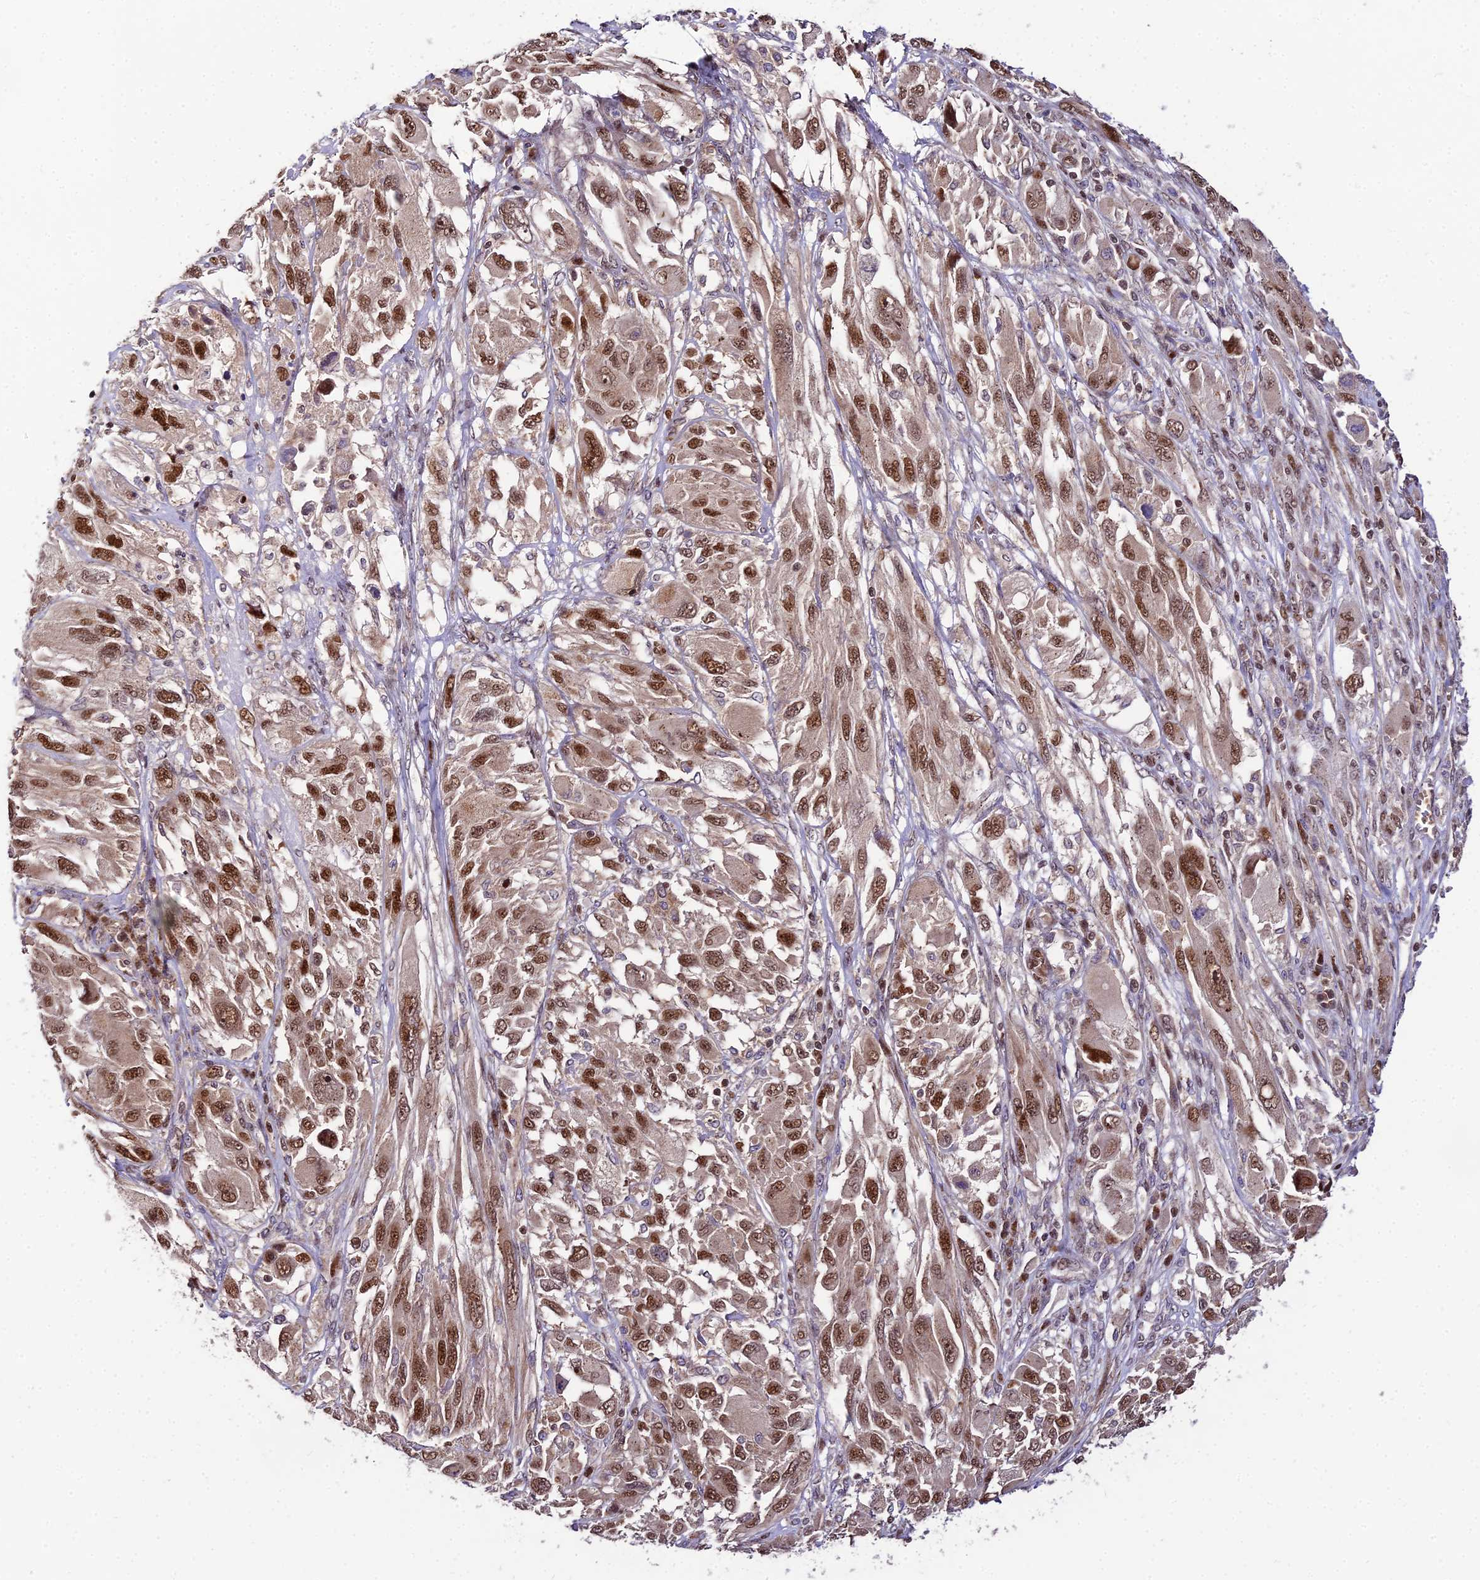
{"staining": {"intensity": "moderate", "quantity": ">75%", "location": "nuclear"}, "tissue": "melanoma", "cell_type": "Tumor cells", "image_type": "cancer", "snomed": [{"axis": "morphology", "description": "Malignant melanoma, NOS"}, {"axis": "topography", "description": "Skin"}], "caption": "This is a photomicrograph of IHC staining of malignant melanoma, which shows moderate expression in the nuclear of tumor cells.", "gene": "CIB3", "patient": {"sex": "female", "age": 91}}